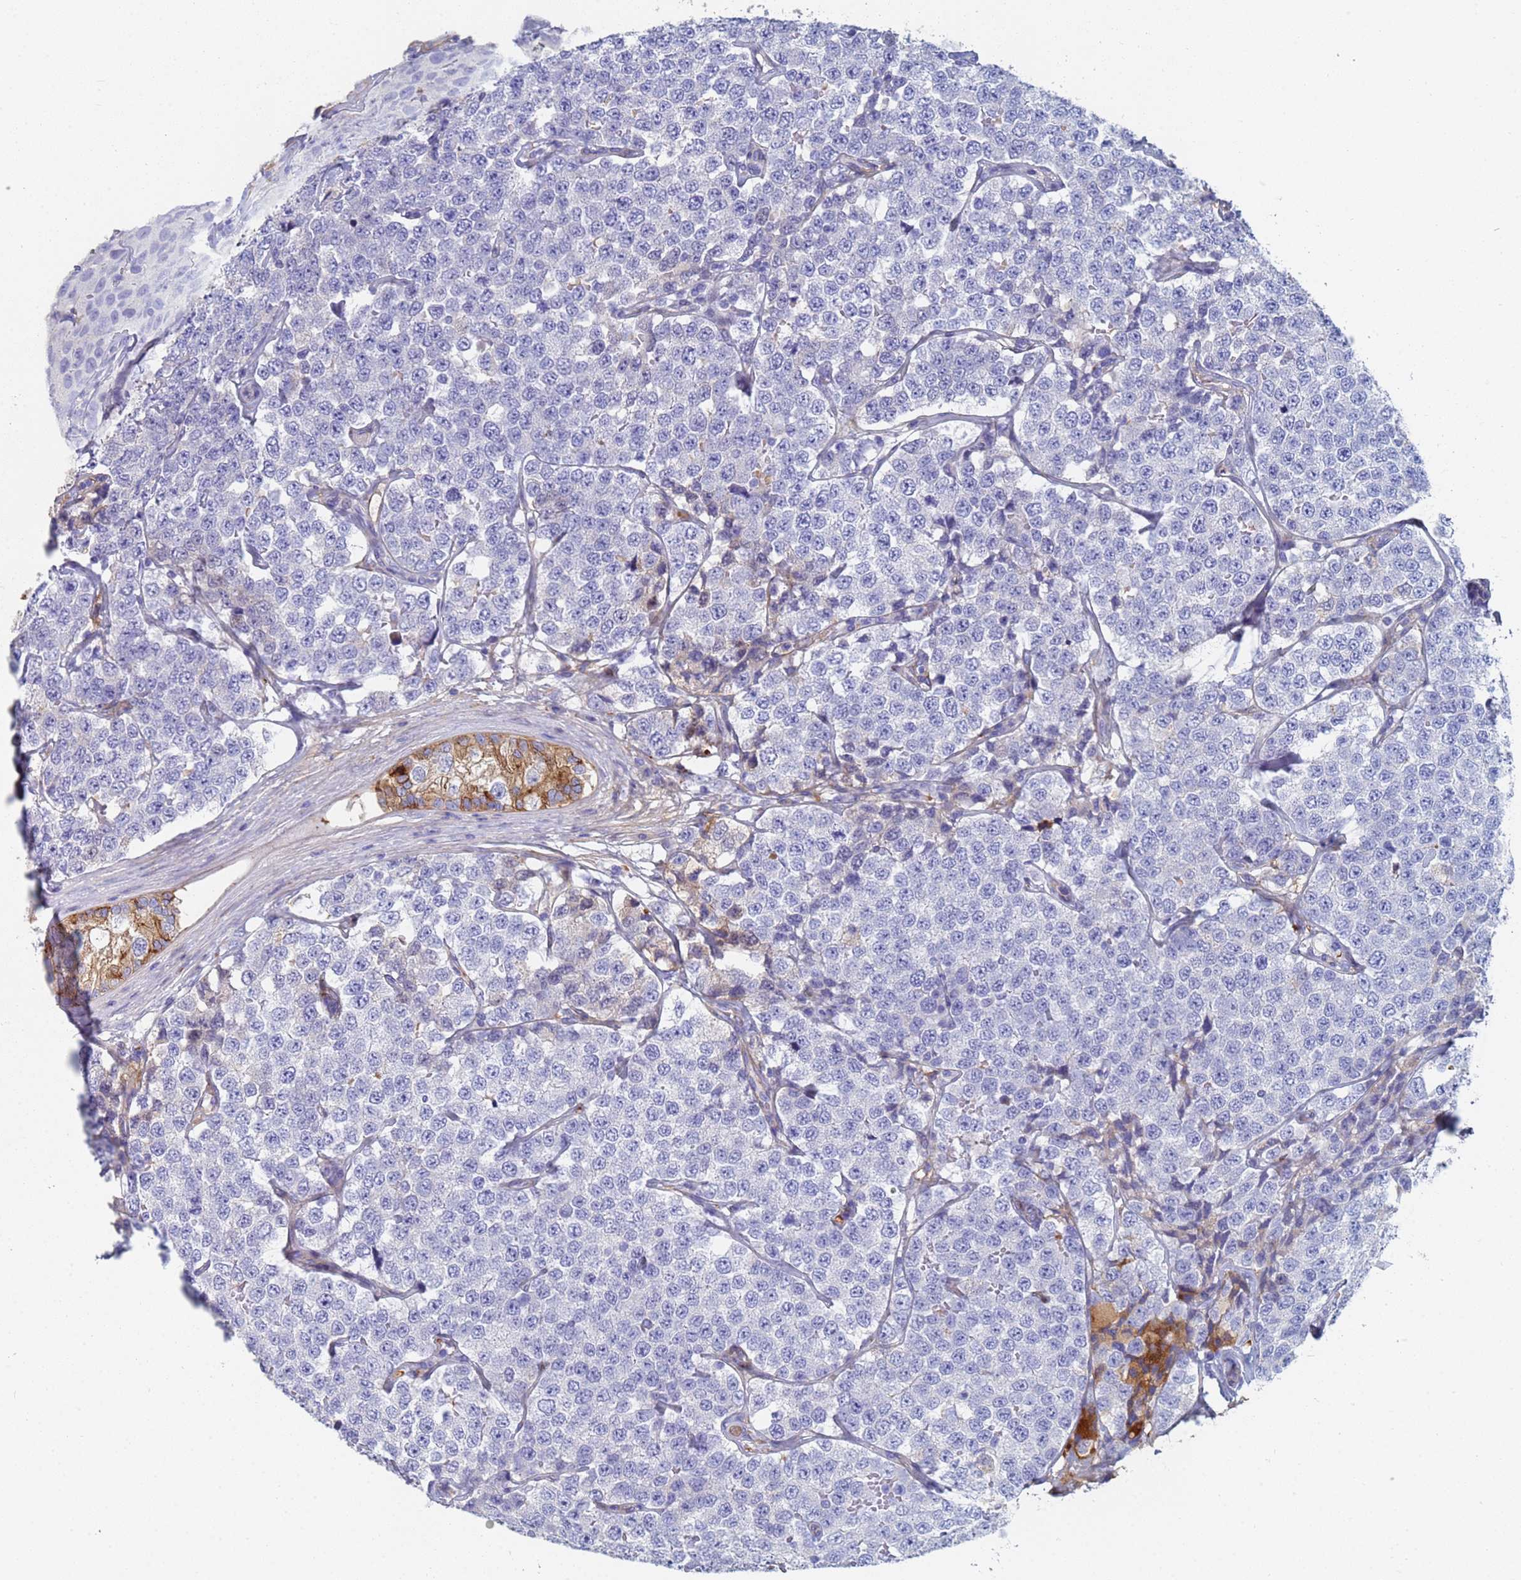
{"staining": {"intensity": "negative", "quantity": "none", "location": "none"}, "tissue": "testis cancer", "cell_type": "Tumor cells", "image_type": "cancer", "snomed": [{"axis": "morphology", "description": "Seminoma, NOS"}, {"axis": "topography", "description": "Testis"}], "caption": "IHC histopathology image of human testis cancer stained for a protein (brown), which displays no positivity in tumor cells.", "gene": "ABCA8", "patient": {"sex": "male", "age": 34}}